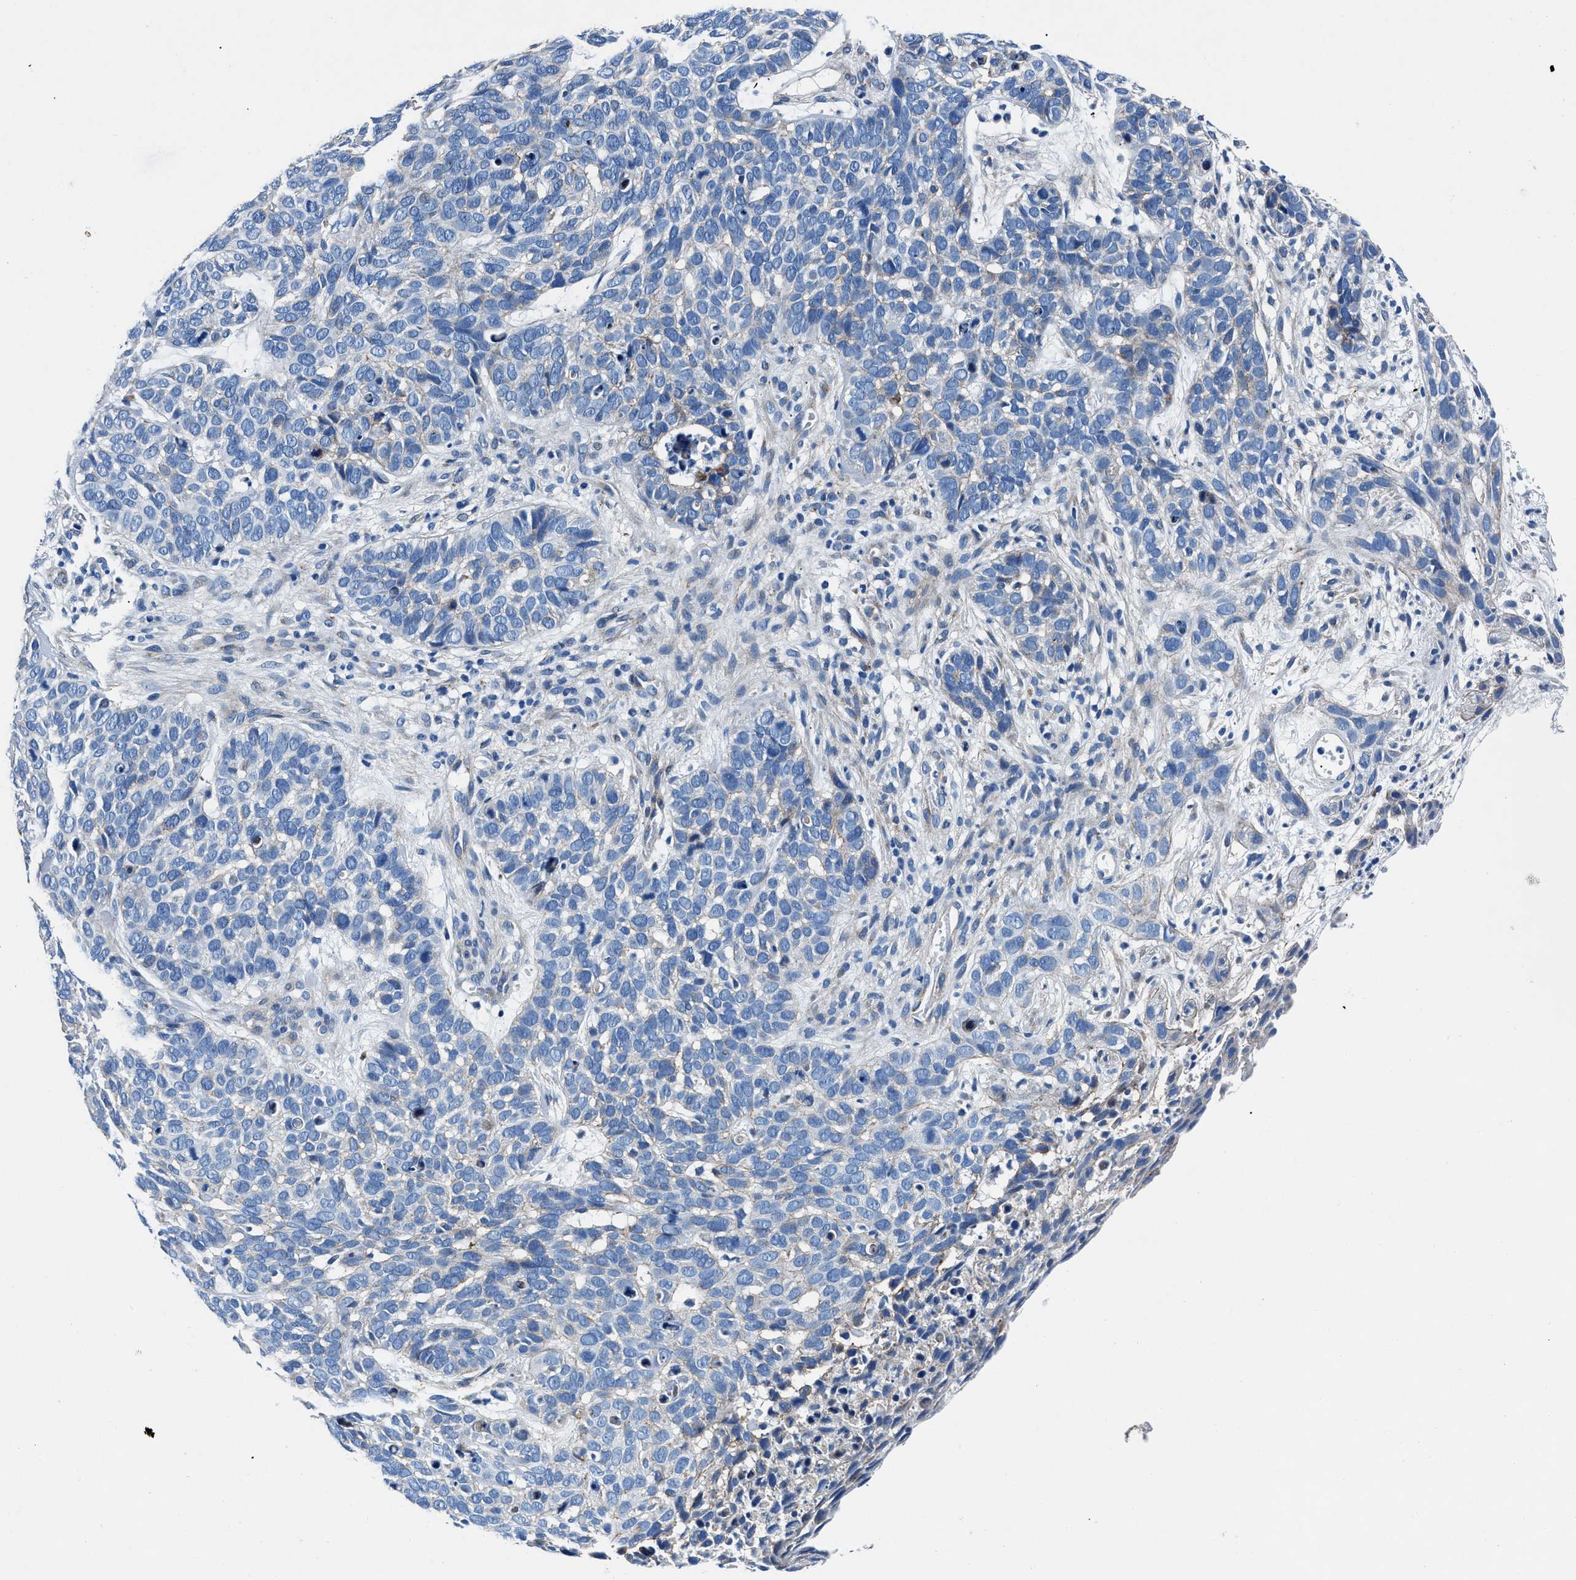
{"staining": {"intensity": "negative", "quantity": "none", "location": "none"}, "tissue": "skin cancer", "cell_type": "Tumor cells", "image_type": "cancer", "snomed": [{"axis": "morphology", "description": "Basal cell carcinoma"}, {"axis": "topography", "description": "Skin"}], "caption": "A photomicrograph of skin basal cell carcinoma stained for a protein demonstrates no brown staining in tumor cells.", "gene": "DAG1", "patient": {"sex": "male", "age": 87}}